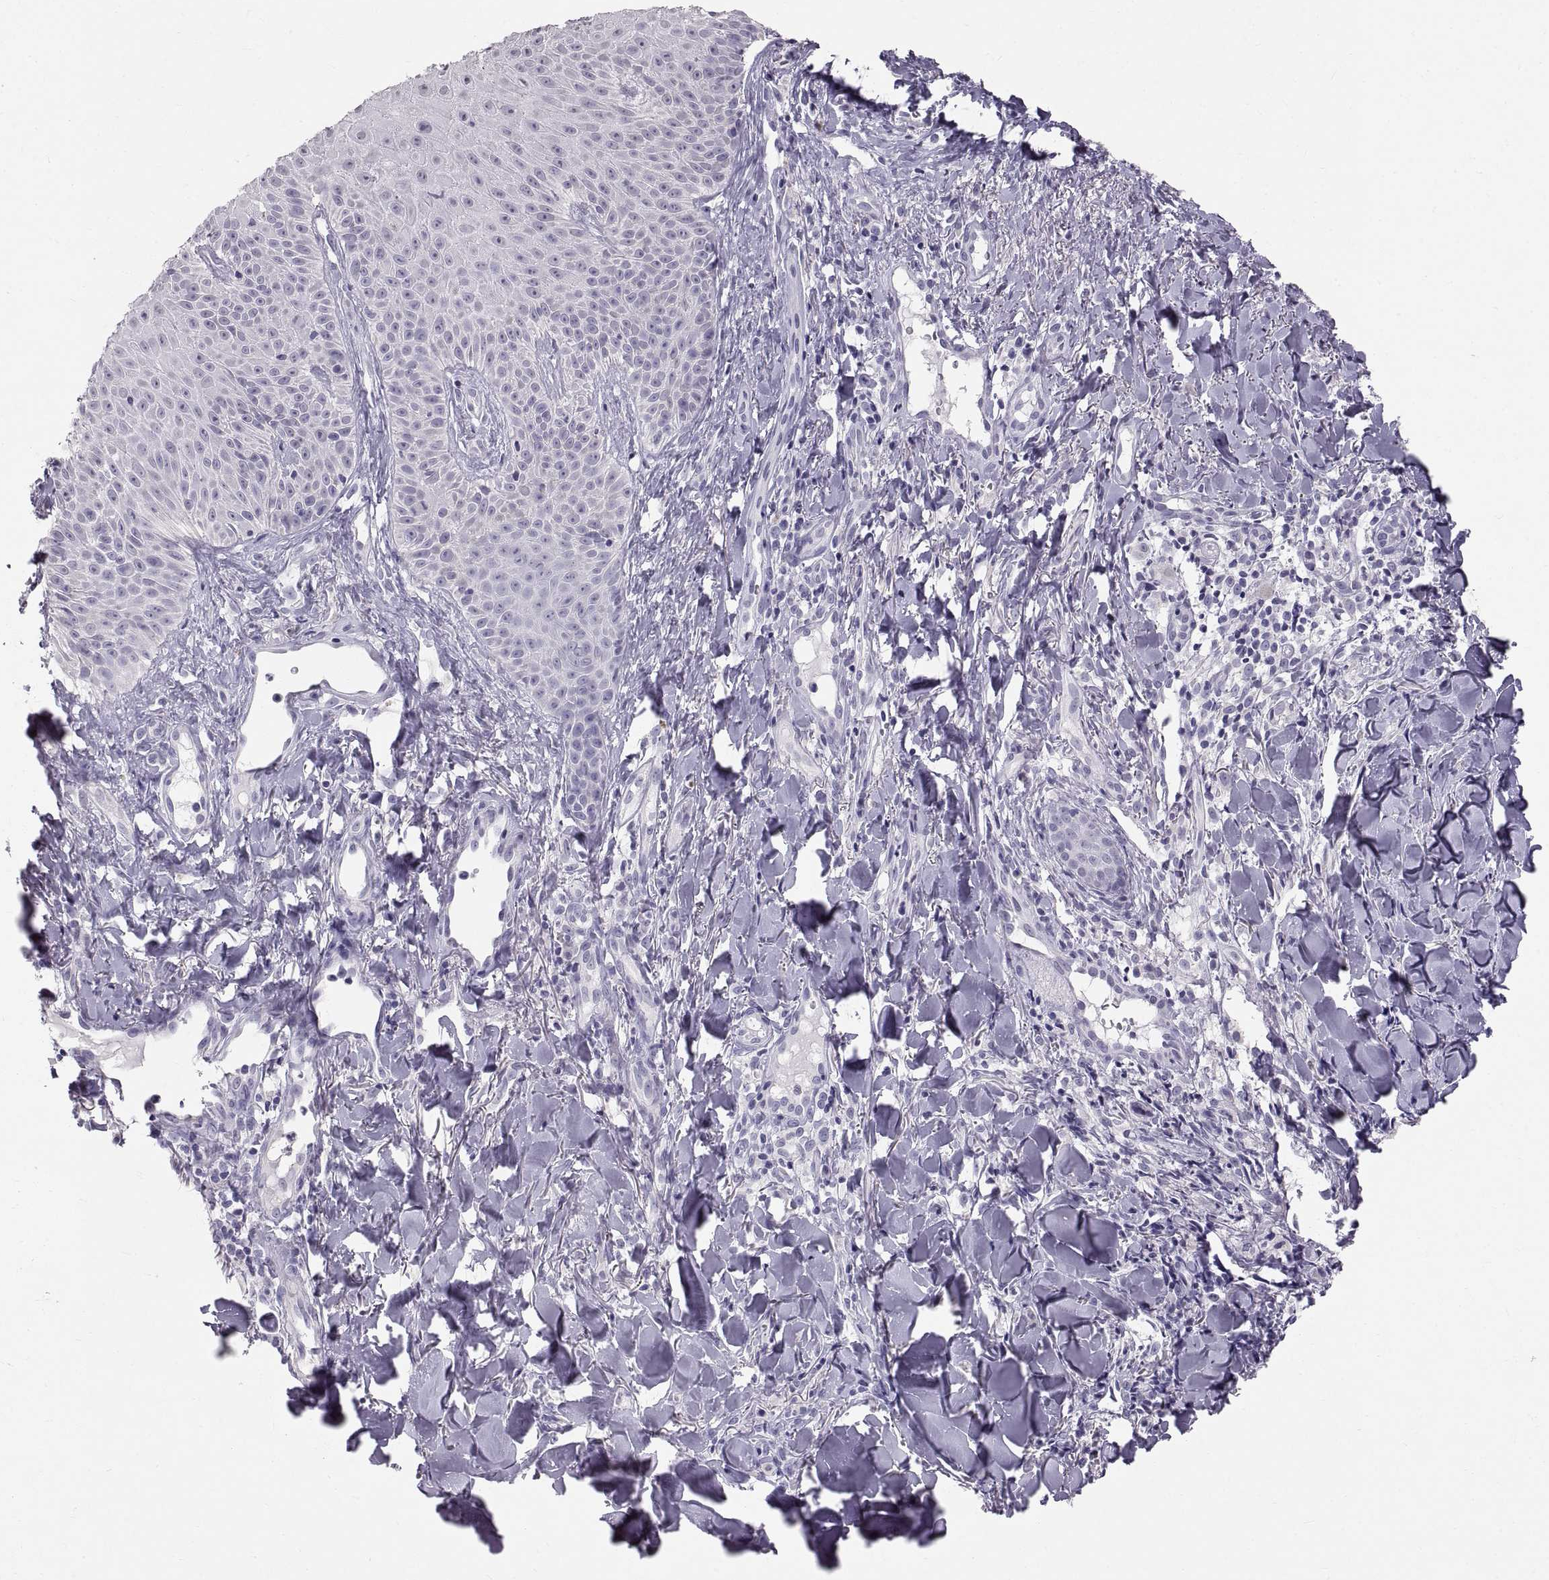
{"staining": {"intensity": "negative", "quantity": "none", "location": "none"}, "tissue": "melanoma", "cell_type": "Tumor cells", "image_type": "cancer", "snomed": [{"axis": "morphology", "description": "Malignant melanoma, NOS"}, {"axis": "topography", "description": "Skin"}], "caption": "An image of human melanoma is negative for staining in tumor cells. The staining is performed using DAB (3,3'-diaminobenzidine) brown chromogen with nuclei counter-stained in using hematoxylin.", "gene": "WBP2NL", "patient": {"sex": "male", "age": 67}}